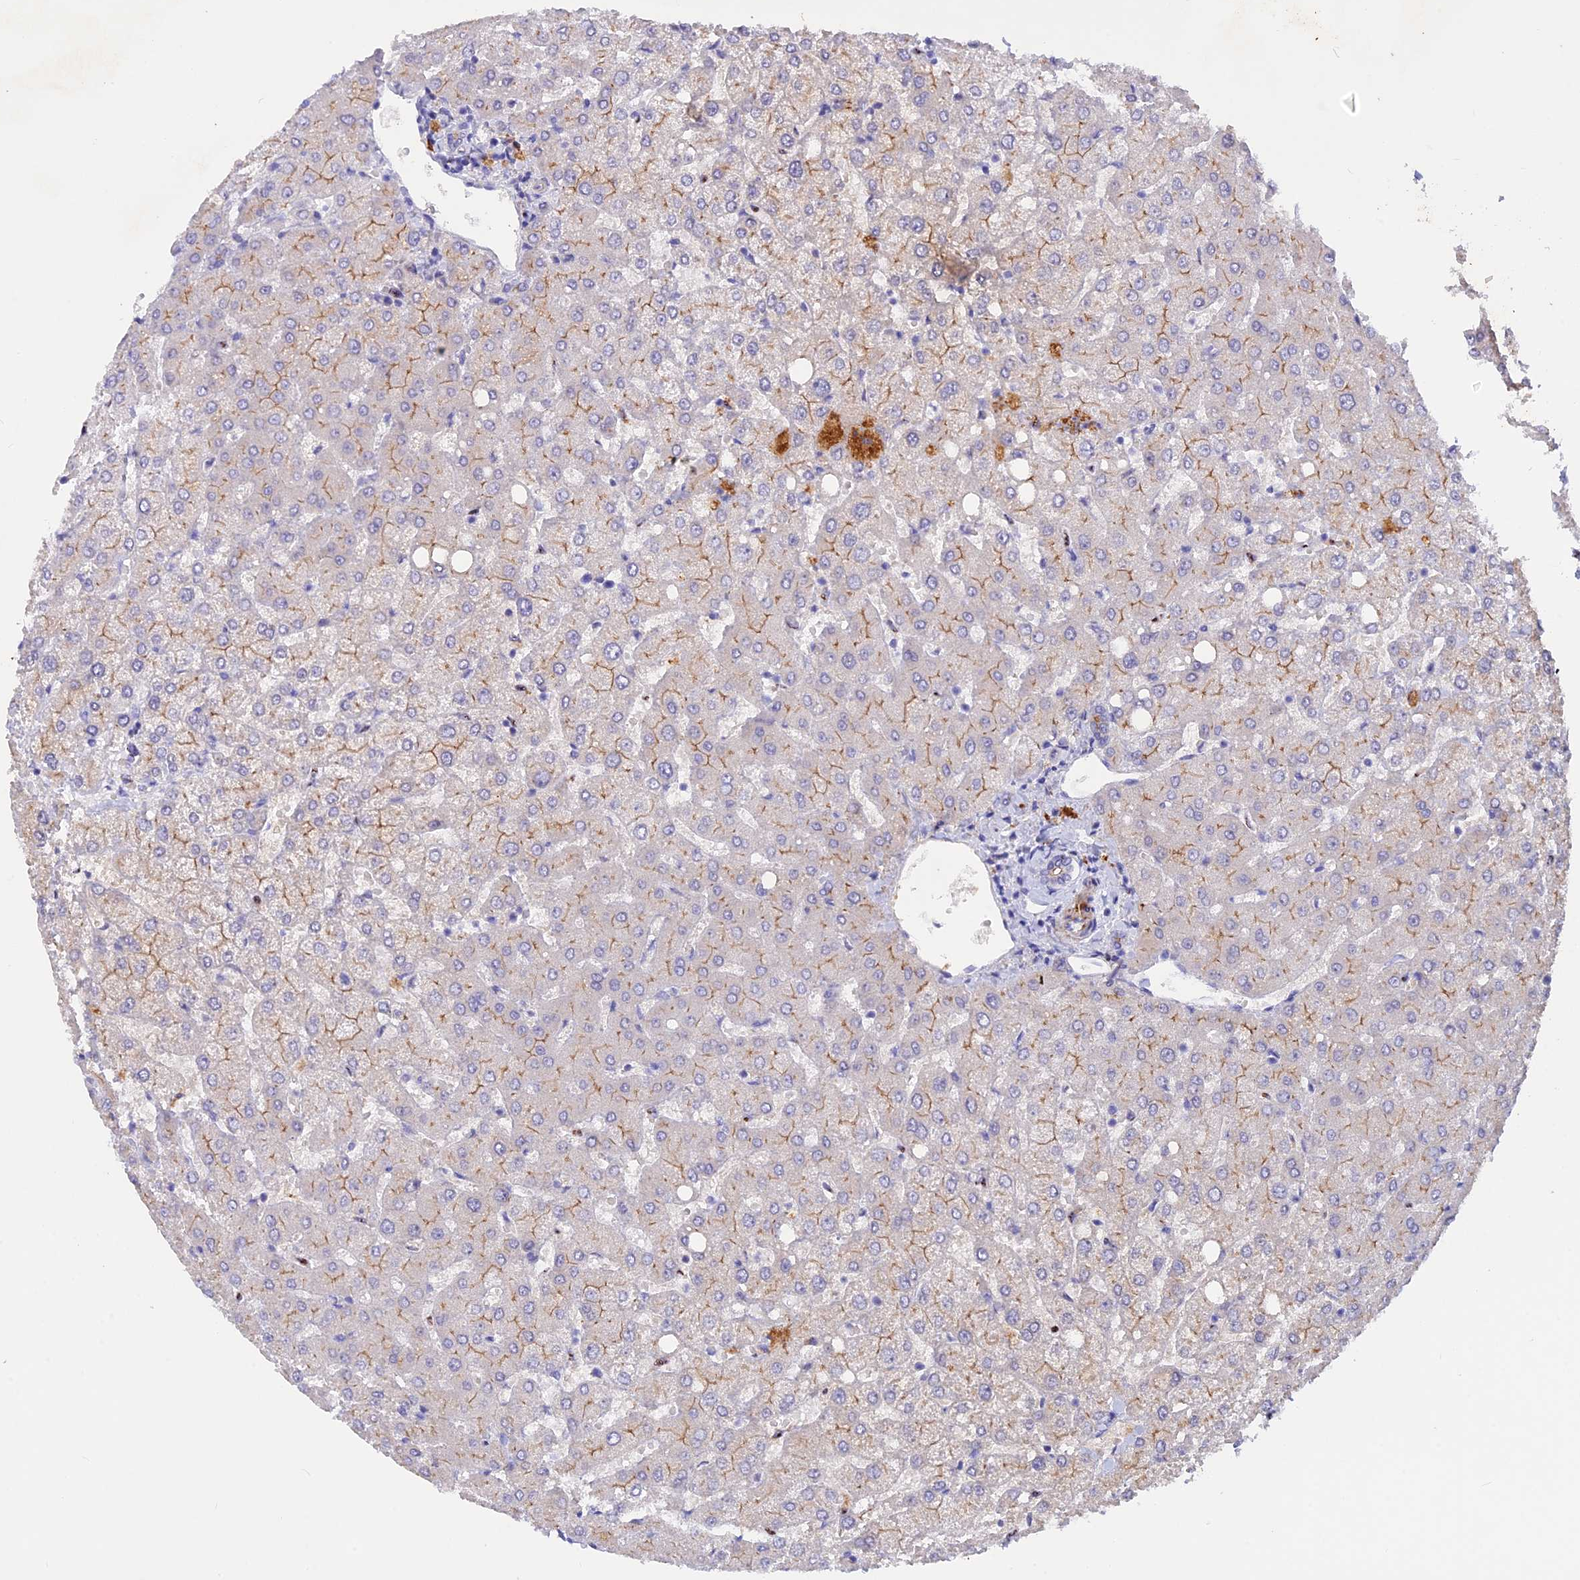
{"staining": {"intensity": "negative", "quantity": "none", "location": "none"}, "tissue": "liver", "cell_type": "Cholangiocytes", "image_type": "normal", "snomed": [{"axis": "morphology", "description": "Normal tissue, NOS"}, {"axis": "topography", "description": "Liver"}], "caption": "Image shows no significant protein staining in cholangiocytes of normal liver.", "gene": "GK5", "patient": {"sex": "female", "age": 54}}